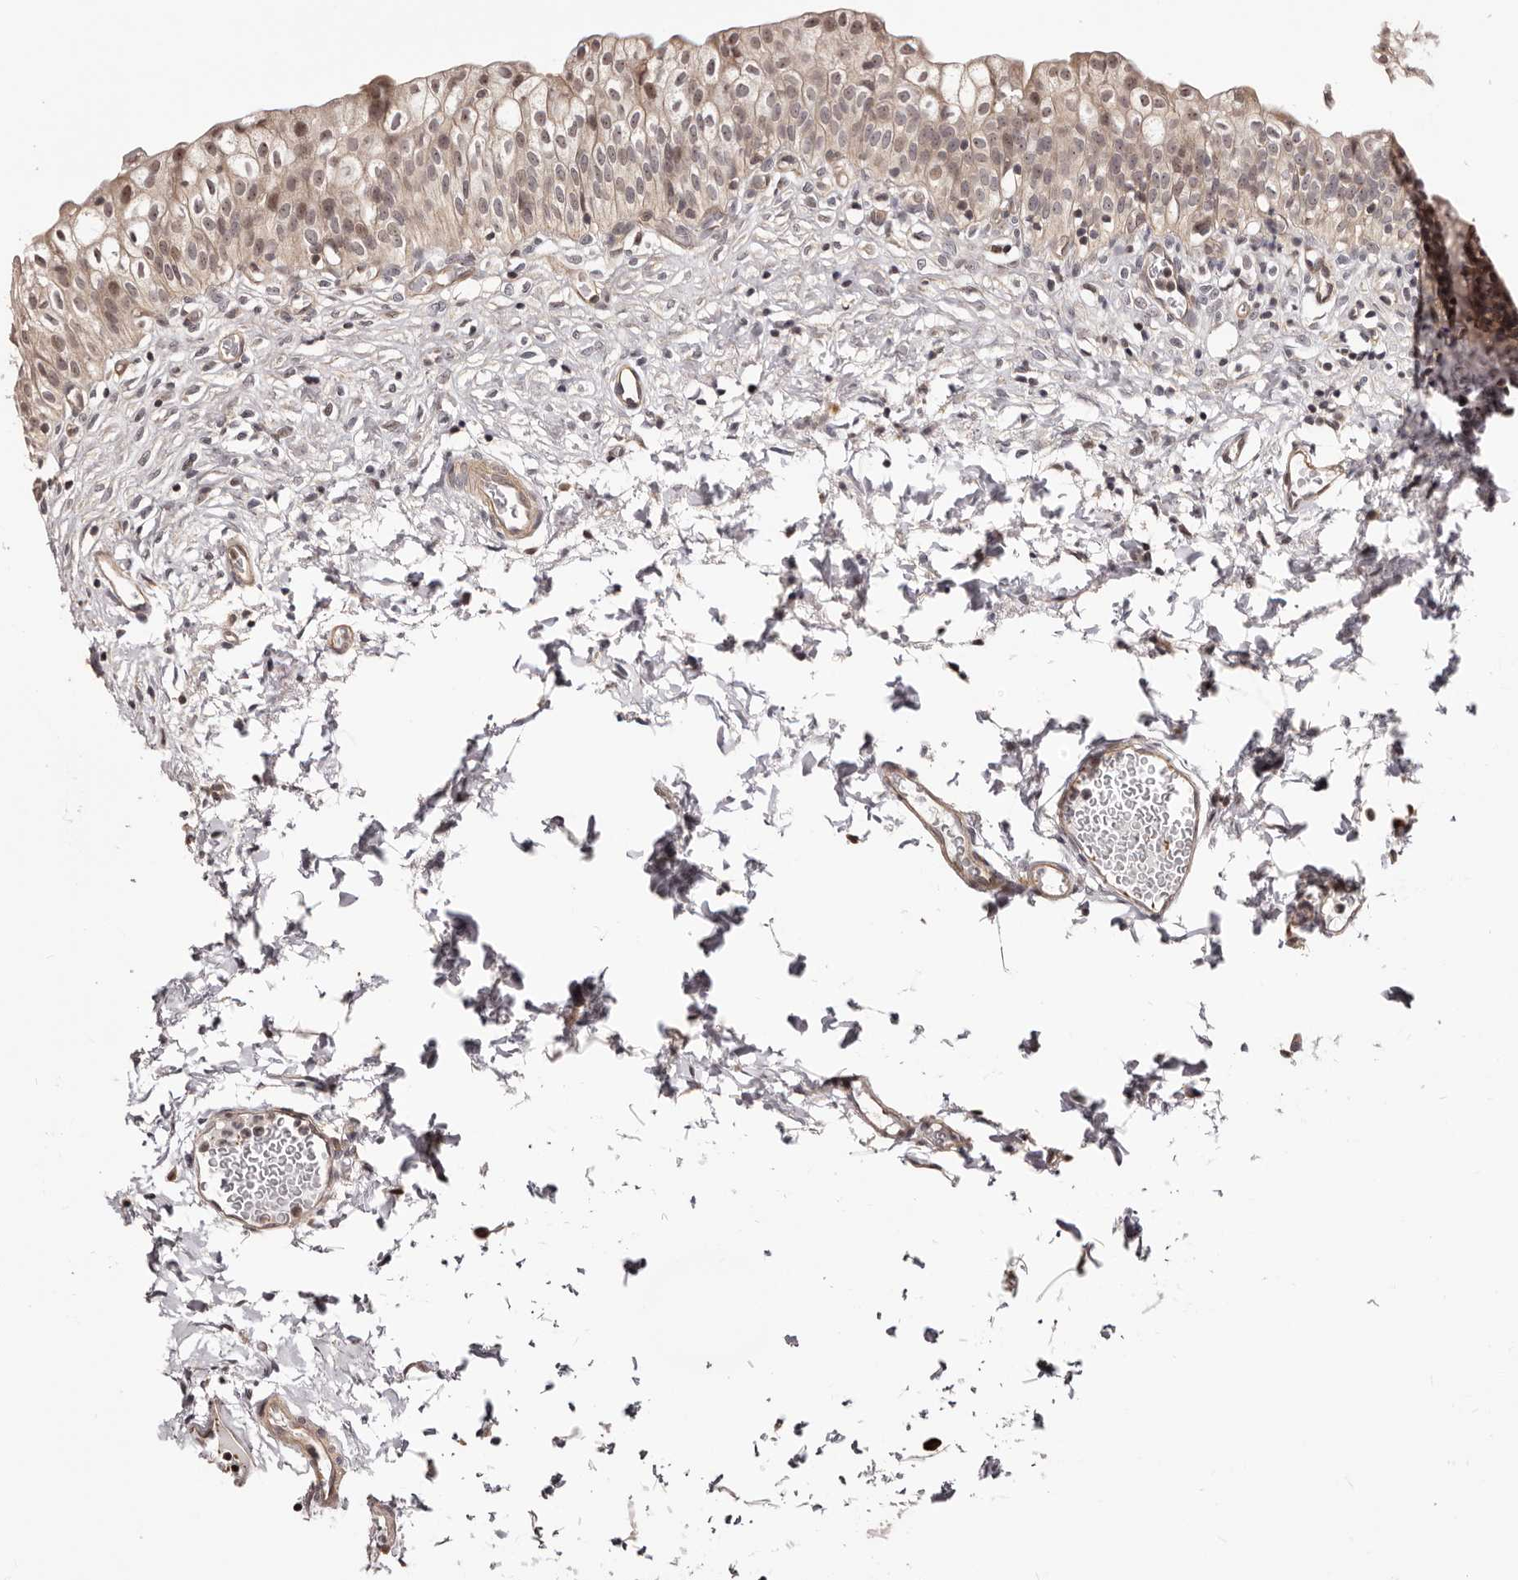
{"staining": {"intensity": "moderate", "quantity": ">75%", "location": "cytoplasmic/membranous,nuclear"}, "tissue": "urinary bladder", "cell_type": "Urothelial cells", "image_type": "normal", "snomed": [{"axis": "morphology", "description": "Normal tissue, NOS"}, {"axis": "topography", "description": "Urinary bladder"}], "caption": "IHC micrograph of normal urinary bladder: urinary bladder stained using immunohistochemistry reveals medium levels of moderate protein expression localized specifically in the cytoplasmic/membranous,nuclear of urothelial cells, appearing as a cytoplasmic/membranous,nuclear brown color.", "gene": "NOL12", "patient": {"sex": "male", "age": 55}}